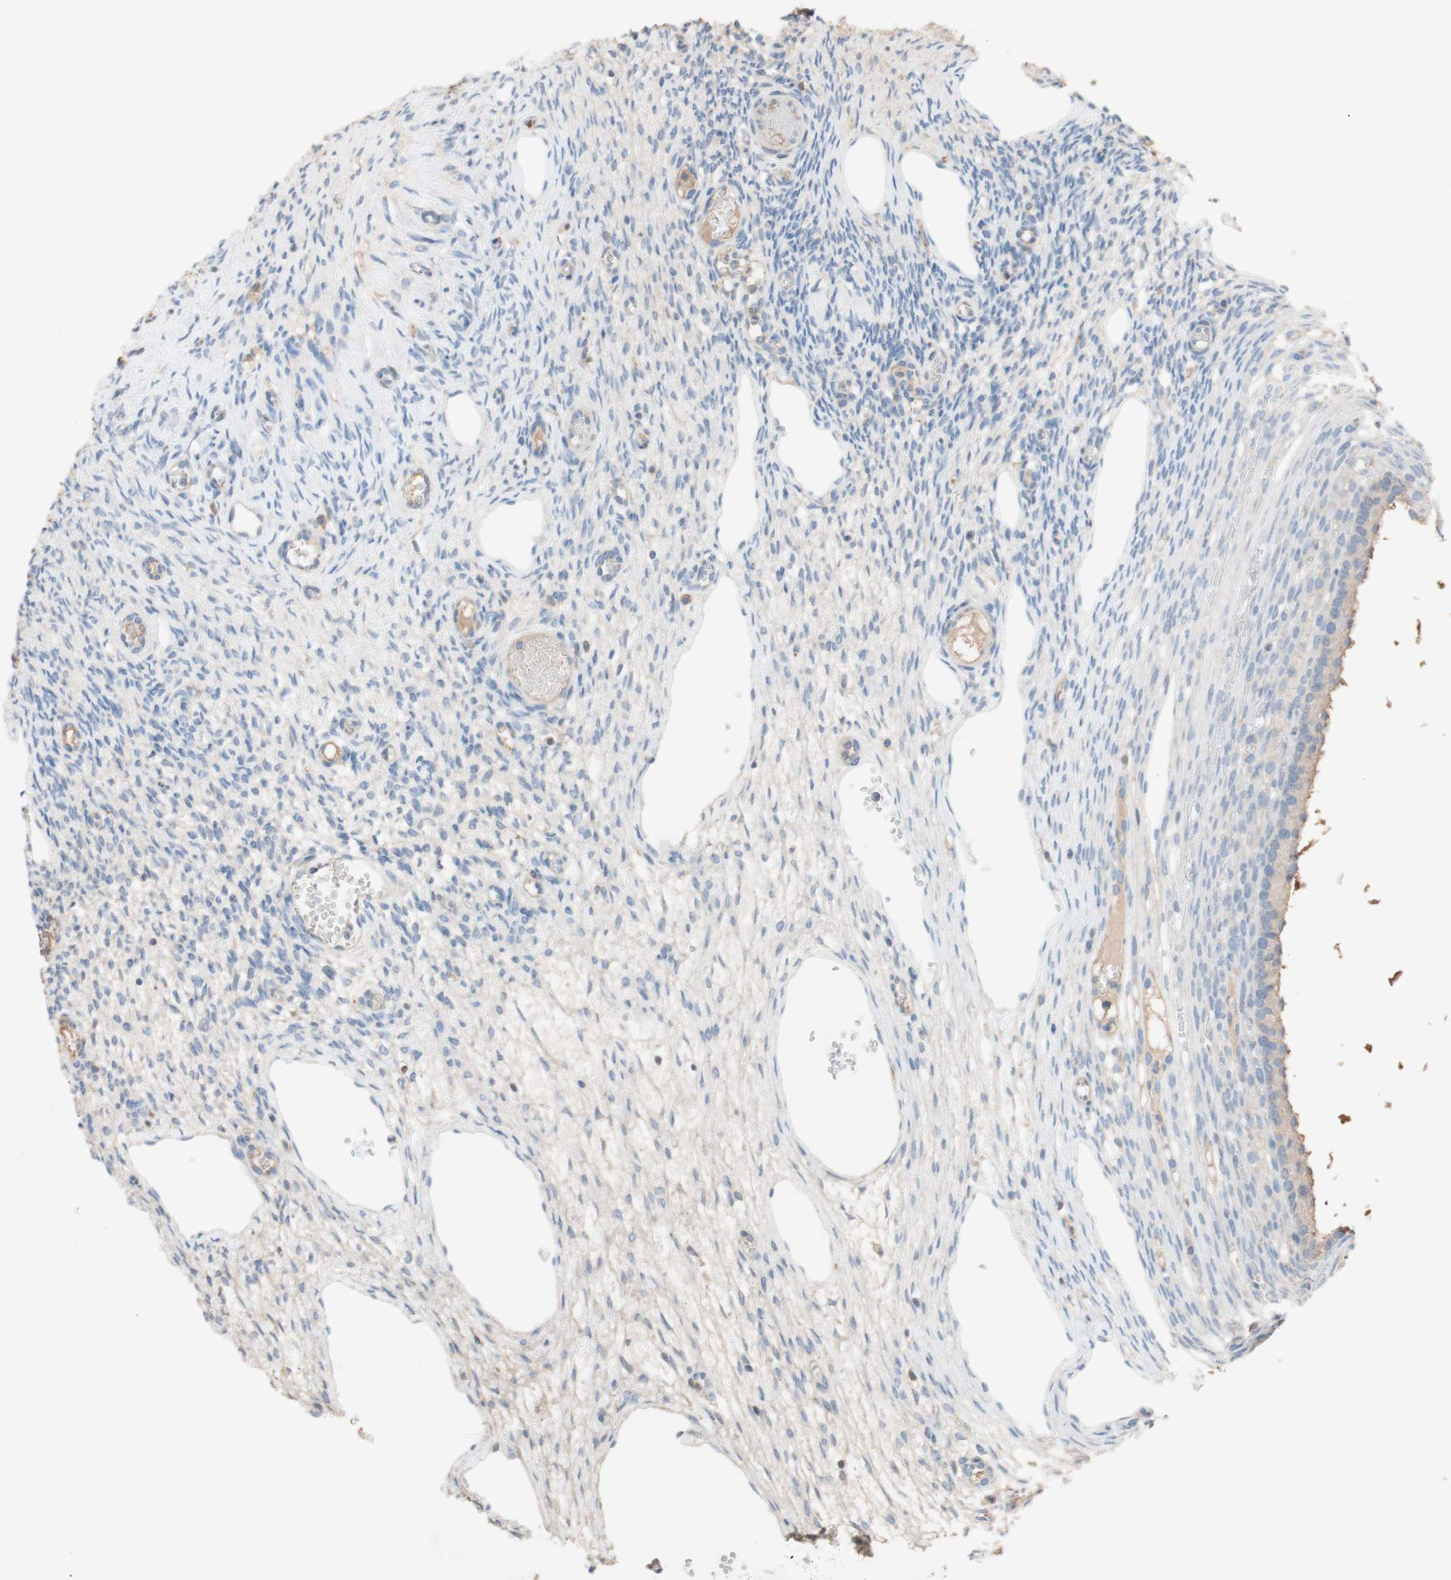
{"staining": {"intensity": "weak", "quantity": ">75%", "location": "cytoplasmic/membranous"}, "tissue": "ovary", "cell_type": "Follicle cells", "image_type": "normal", "snomed": [{"axis": "morphology", "description": "Normal tissue, NOS"}, {"axis": "topography", "description": "Ovary"}], "caption": "Ovary stained with DAB immunohistochemistry demonstrates low levels of weak cytoplasmic/membranous expression in about >75% of follicle cells.", "gene": "PACSIN1", "patient": {"sex": "female", "age": 33}}